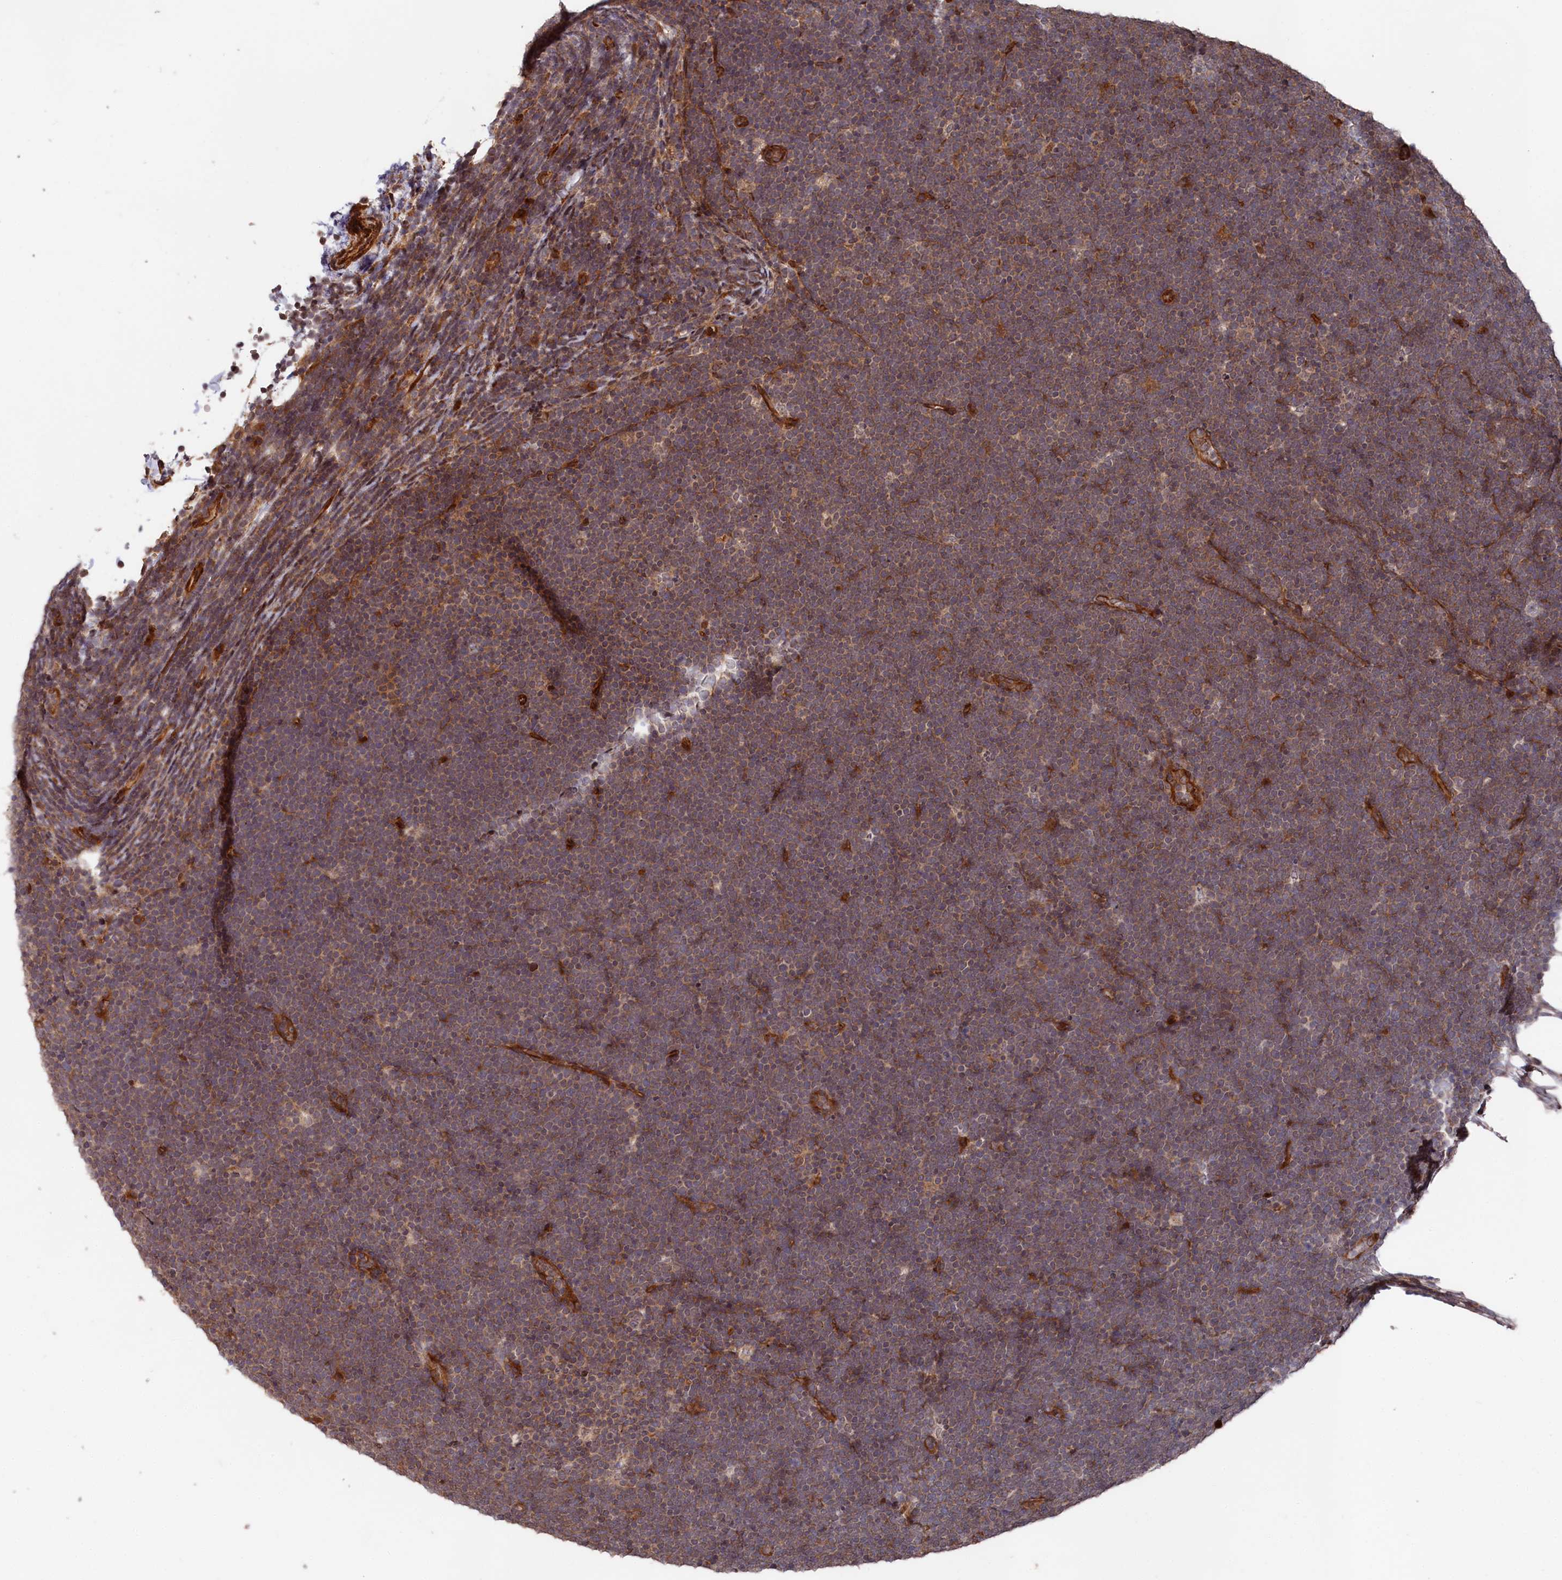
{"staining": {"intensity": "moderate", "quantity": "25%-75%", "location": "cytoplasmic/membranous"}, "tissue": "lymphoma", "cell_type": "Tumor cells", "image_type": "cancer", "snomed": [{"axis": "morphology", "description": "Malignant lymphoma, non-Hodgkin's type, High grade"}, {"axis": "topography", "description": "Lymph node"}], "caption": "This is an image of IHC staining of high-grade malignant lymphoma, non-Hodgkin's type, which shows moderate expression in the cytoplasmic/membranous of tumor cells.", "gene": "TNKS1BP1", "patient": {"sex": "male", "age": 13}}